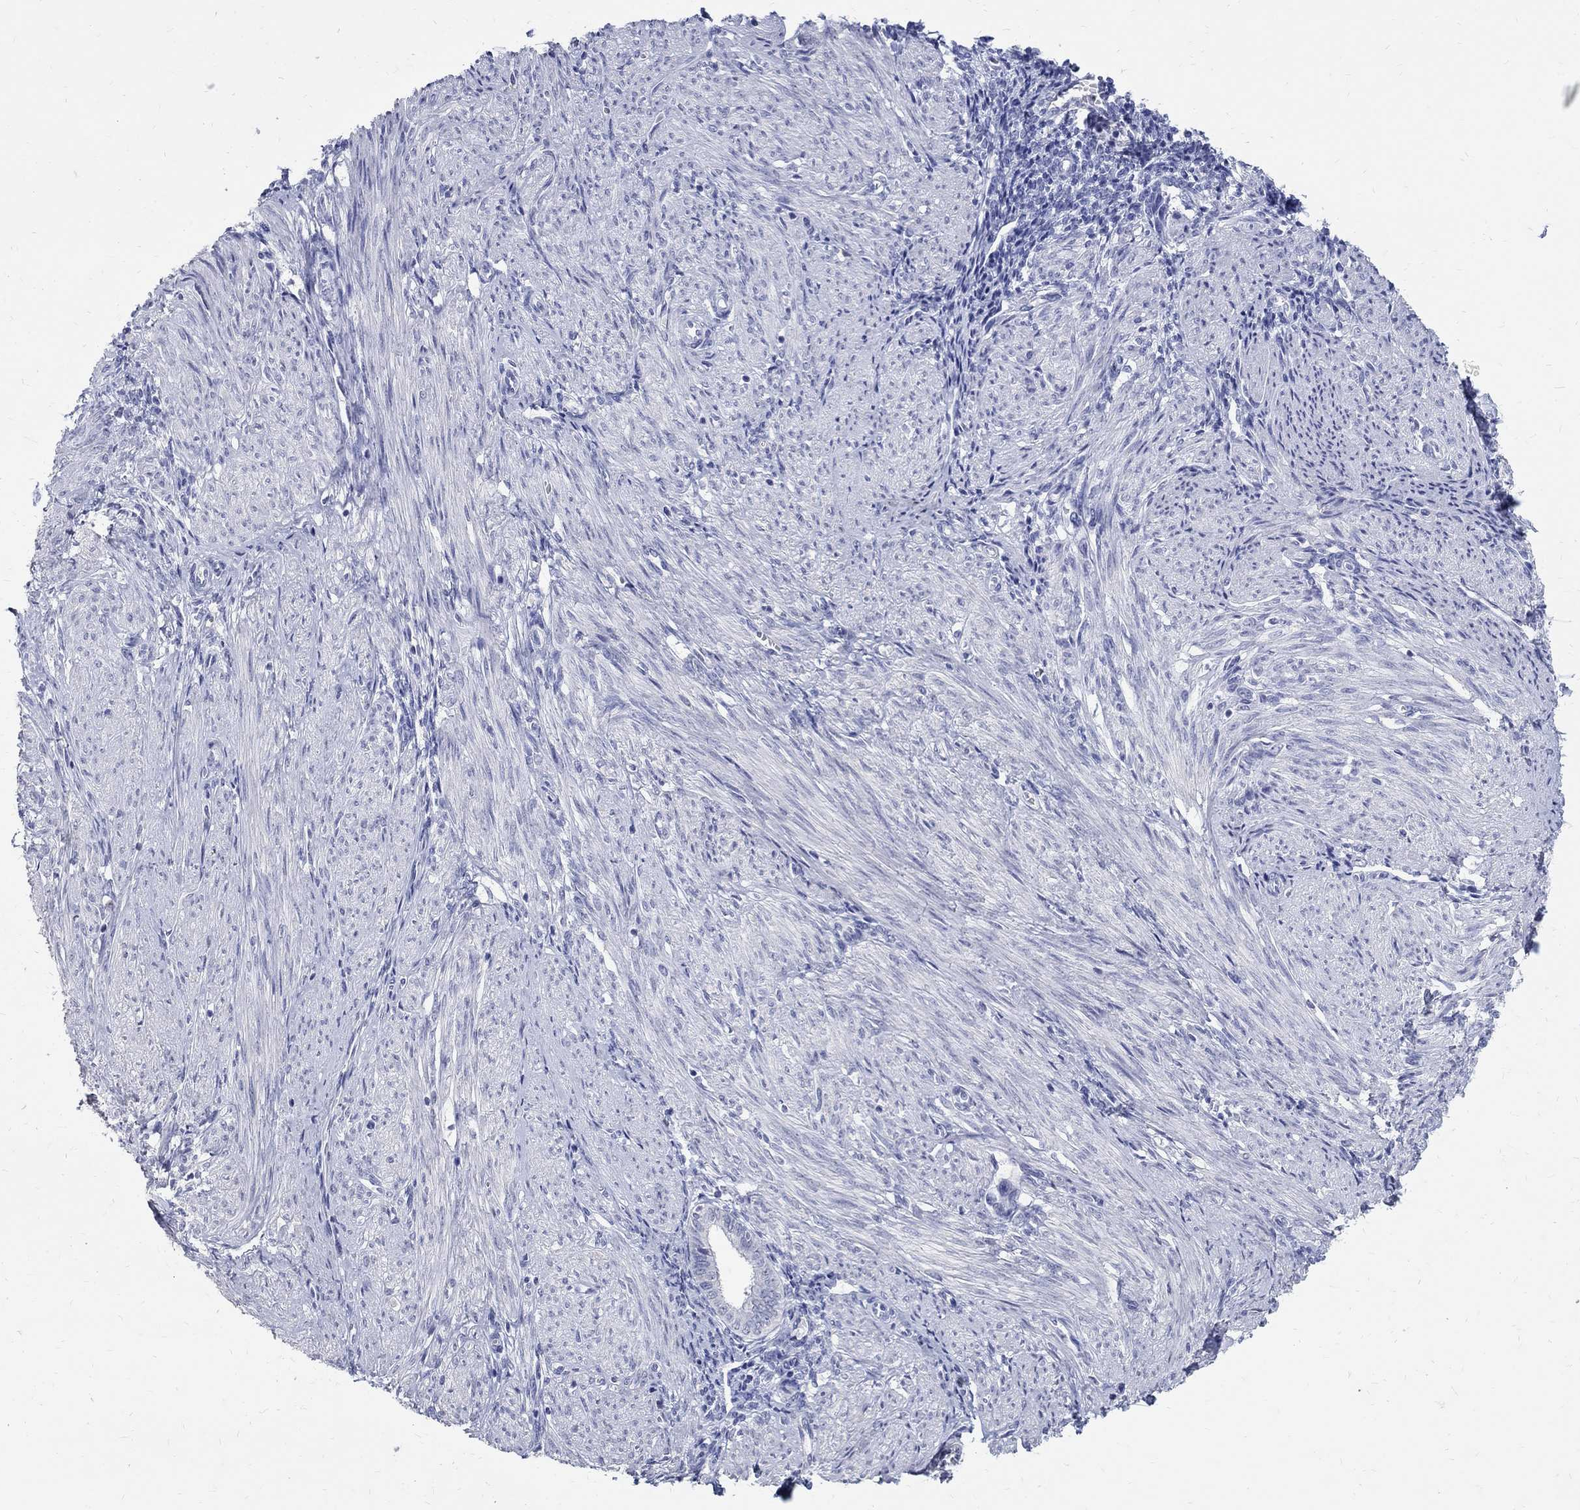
{"staining": {"intensity": "negative", "quantity": "none", "location": "none"}, "tissue": "endometrium", "cell_type": "Cells in endometrial stroma", "image_type": "normal", "snomed": [{"axis": "morphology", "description": "Normal tissue, NOS"}, {"axis": "topography", "description": "Endometrium"}], "caption": "Immunohistochemical staining of normal human endometrium shows no significant staining in cells in endometrial stroma.", "gene": "SOX2", "patient": {"sex": "female", "age": 37}}